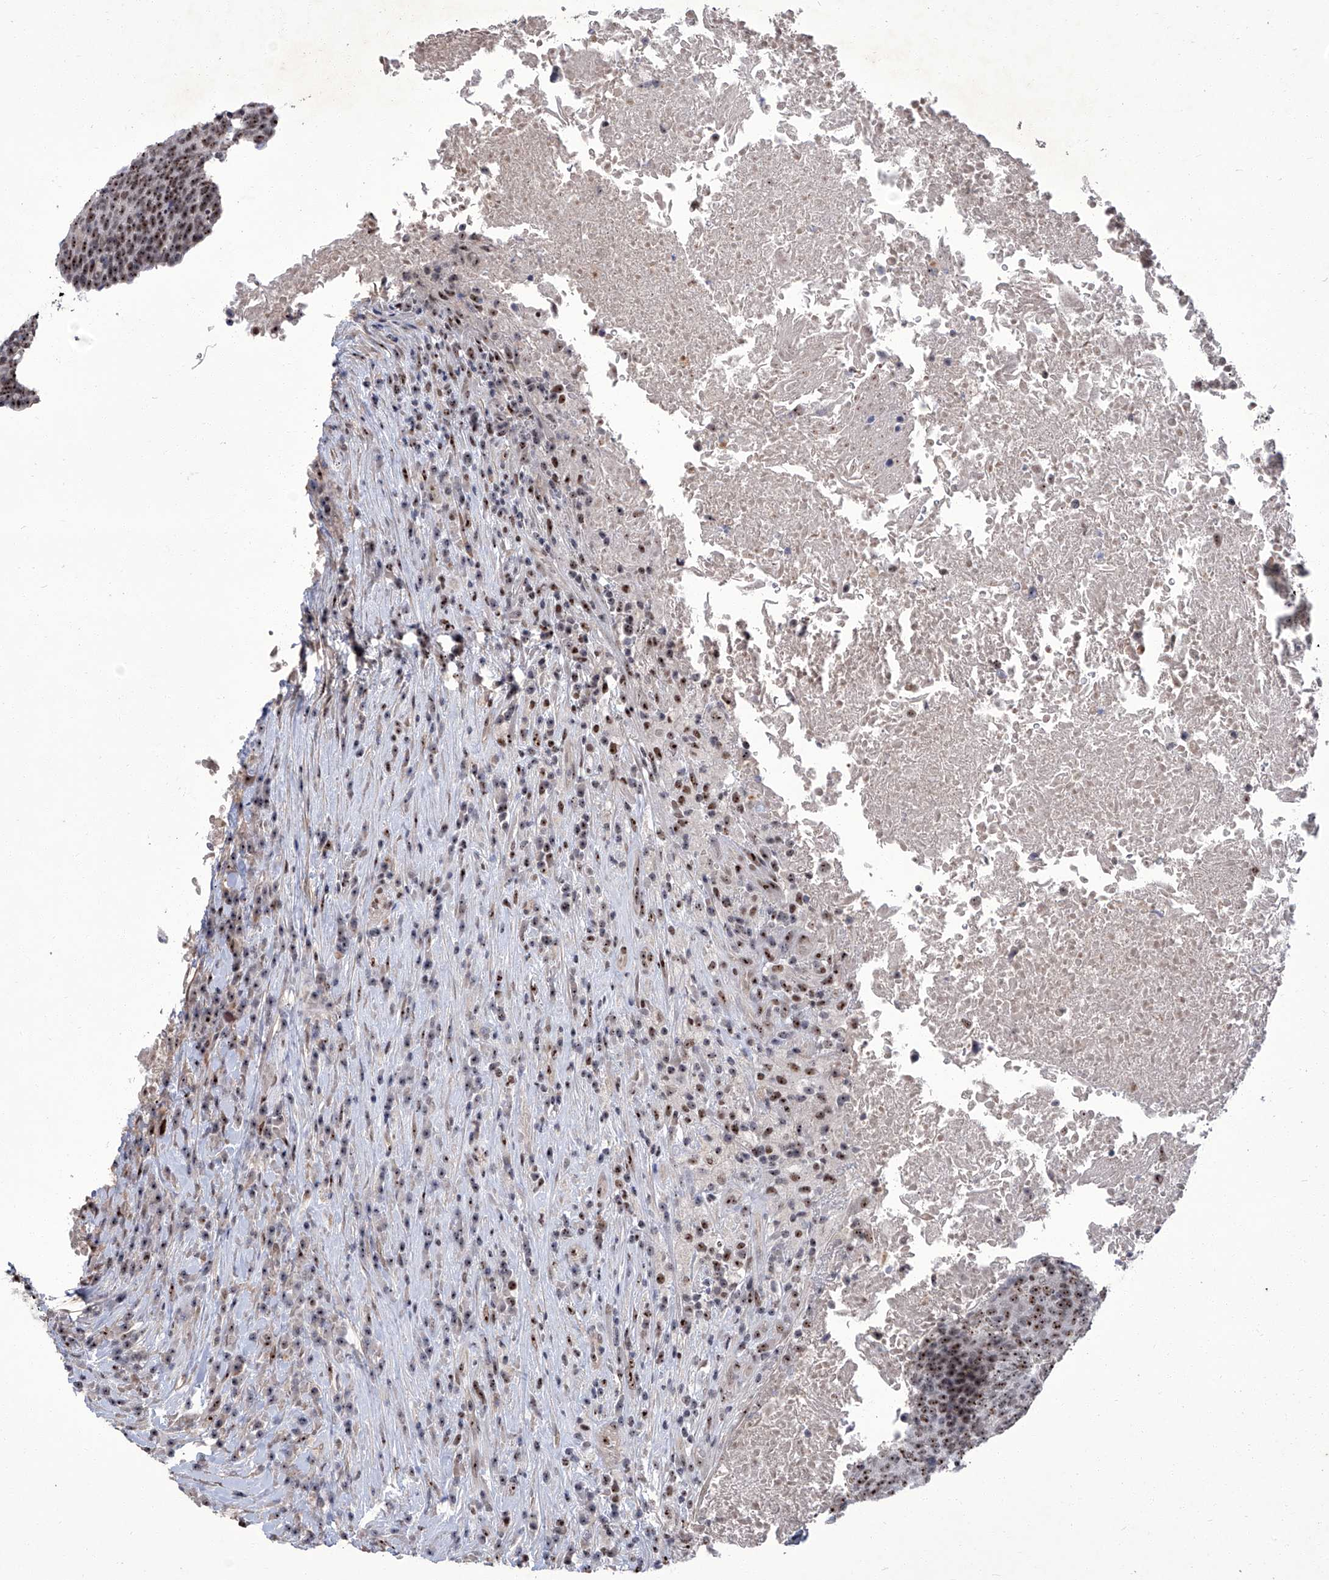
{"staining": {"intensity": "strong", "quantity": ">75%", "location": "nuclear"}, "tissue": "head and neck cancer", "cell_type": "Tumor cells", "image_type": "cancer", "snomed": [{"axis": "morphology", "description": "Squamous cell carcinoma, NOS"}, {"axis": "morphology", "description": "Squamous cell carcinoma, metastatic, NOS"}, {"axis": "topography", "description": "Lymph node"}, {"axis": "topography", "description": "Head-Neck"}], "caption": "Head and neck cancer (squamous cell carcinoma) stained for a protein reveals strong nuclear positivity in tumor cells.", "gene": "CMTR1", "patient": {"sex": "male", "age": 62}}